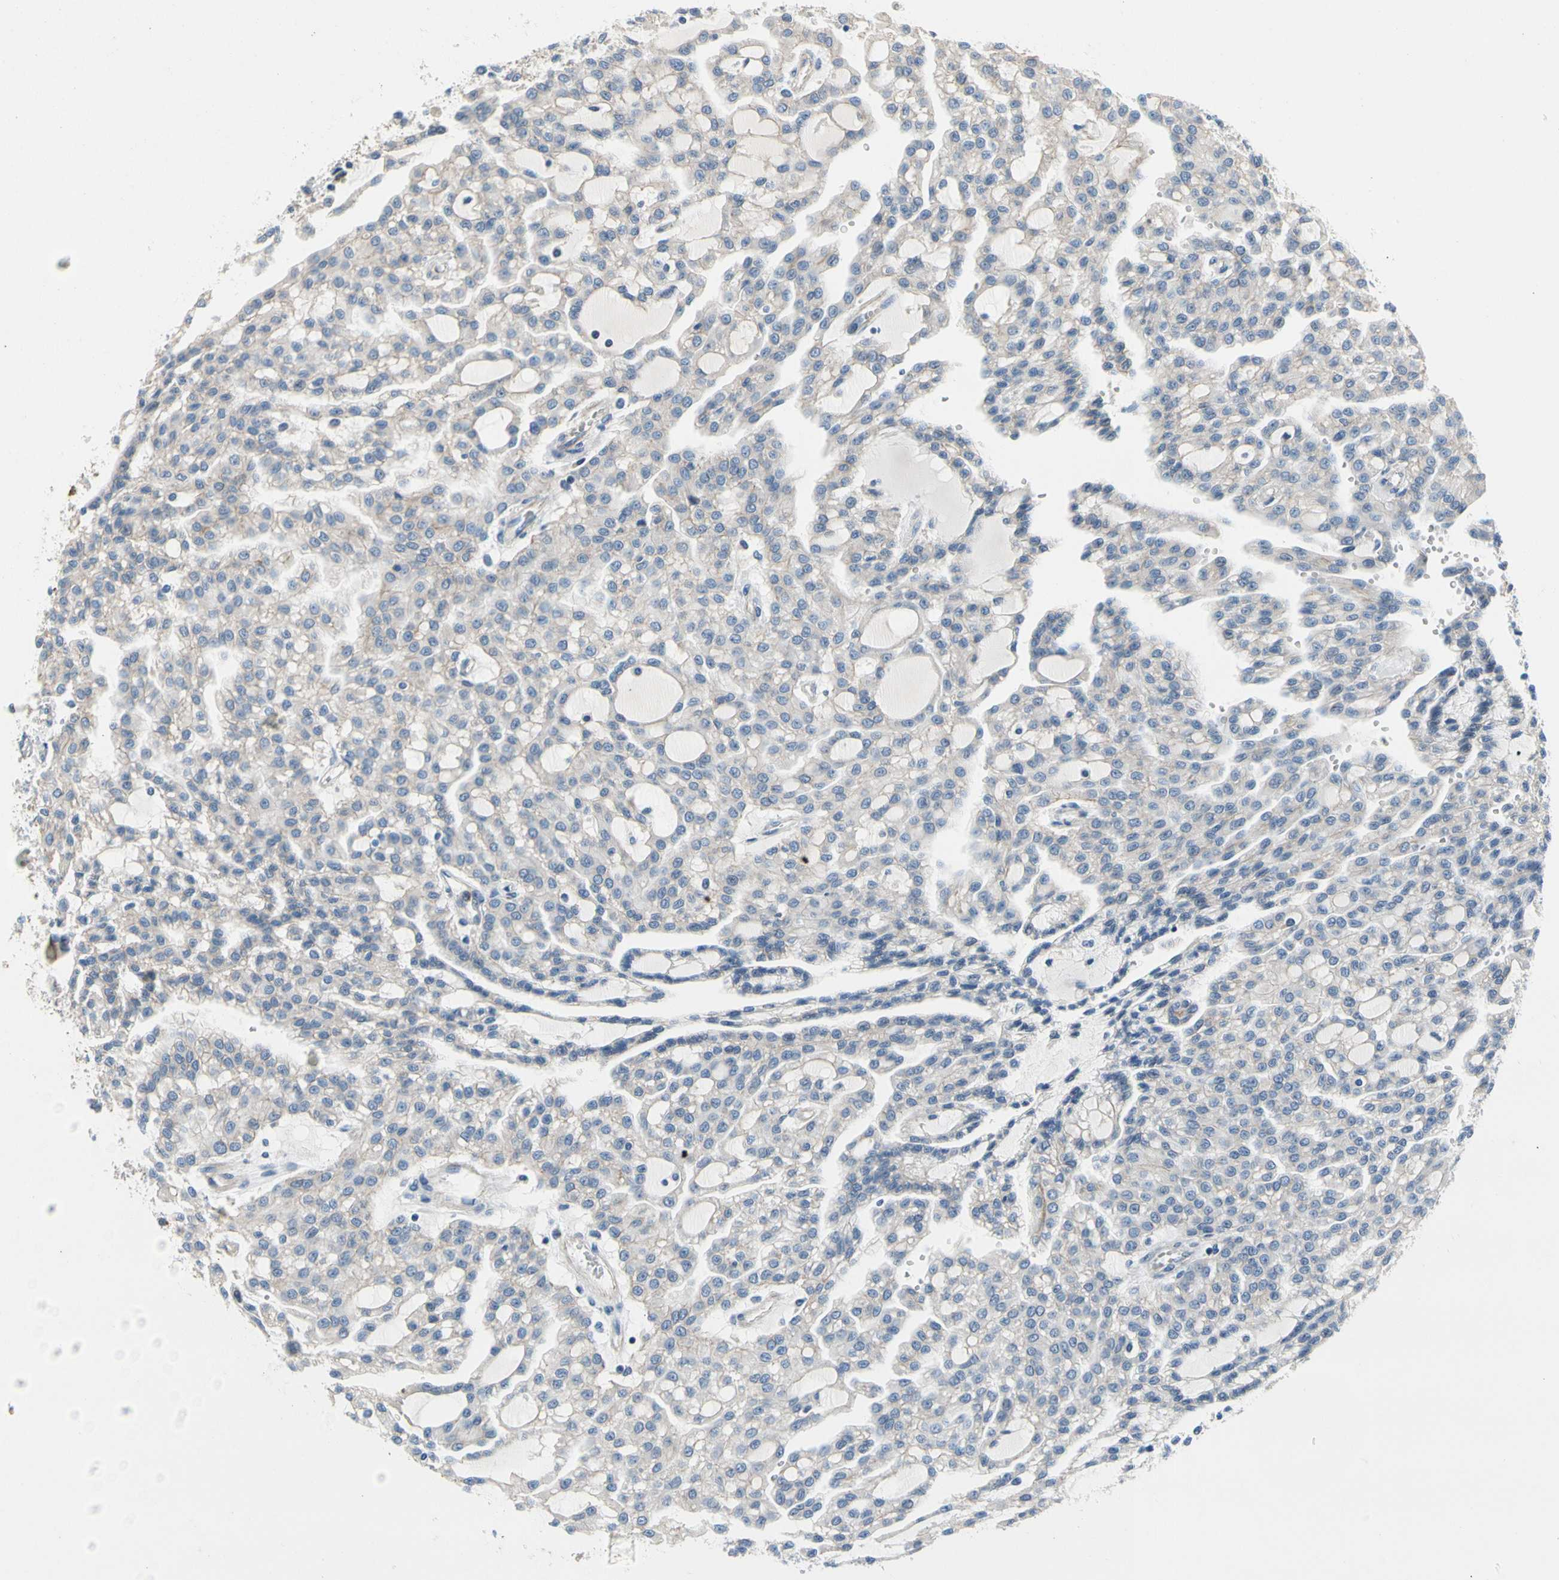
{"staining": {"intensity": "negative", "quantity": "none", "location": "none"}, "tissue": "renal cancer", "cell_type": "Tumor cells", "image_type": "cancer", "snomed": [{"axis": "morphology", "description": "Adenocarcinoma, NOS"}, {"axis": "topography", "description": "Kidney"}], "caption": "An image of human renal adenocarcinoma is negative for staining in tumor cells. Nuclei are stained in blue.", "gene": "LGR6", "patient": {"sex": "male", "age": 63}}